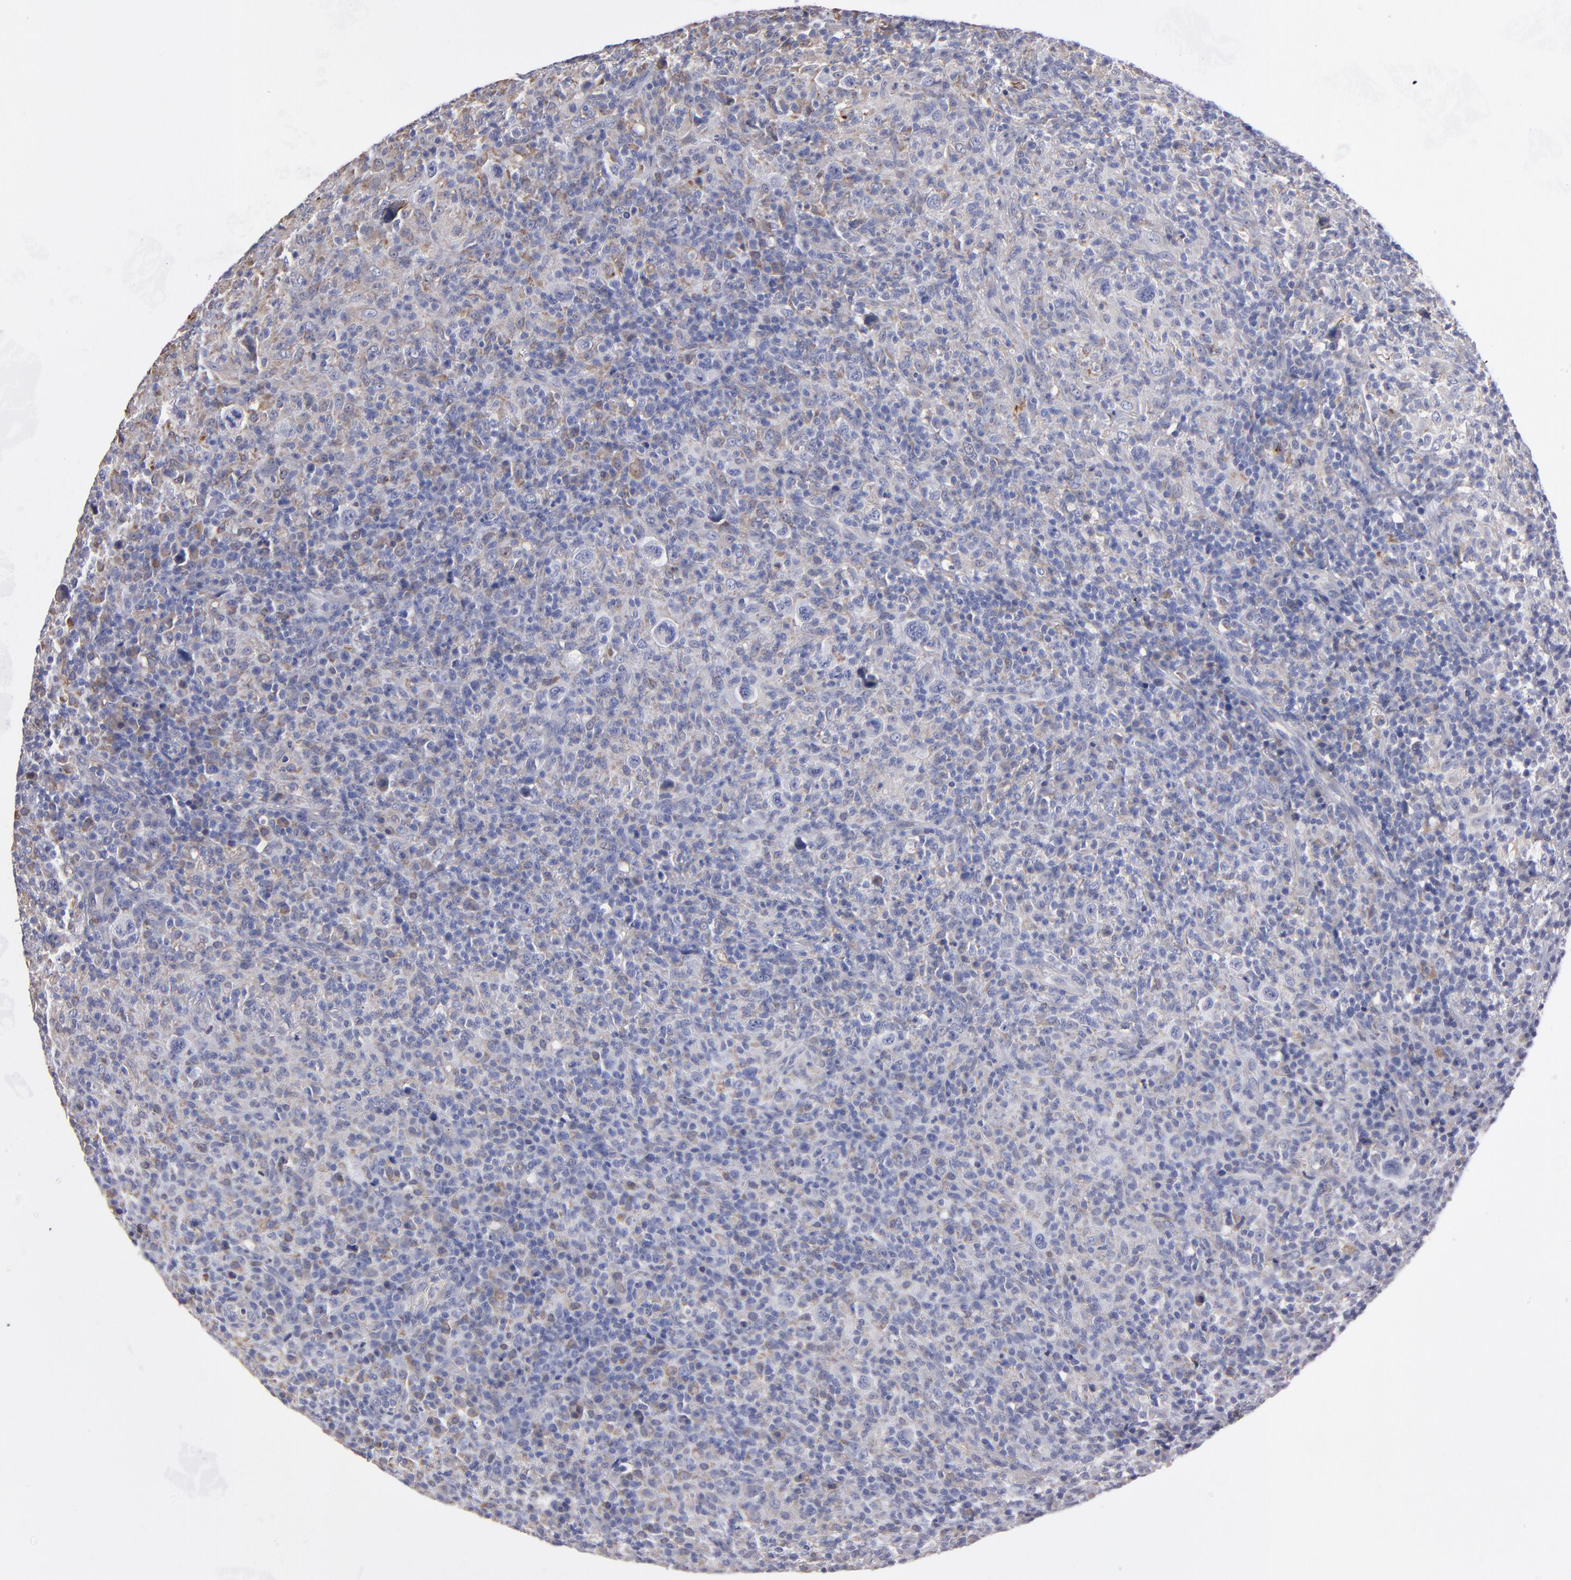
{"staining": {"intensity": "weak", "quantity": "25%-75%", "location": "cytoplasmic/membranous"}, "tissue": "lymphoma", "cell_type": "Tumor cells", "image_type": "cancer", "snomed": [{"axis": "morphology", "description": "Hodgkin's disease, NOS"}, {"axis": "topography", "description": "Lymph node"}], "caption": "Protein expression analysis of Hodgkin's disease shows weak cytoplasmic/membranous expression in about 25%-75% of tumor cells. (DAB IHC with brightfield microscopy, high magnification).", "gene": "MFGE8", "patient": {"sex": "male", "age": 65}}